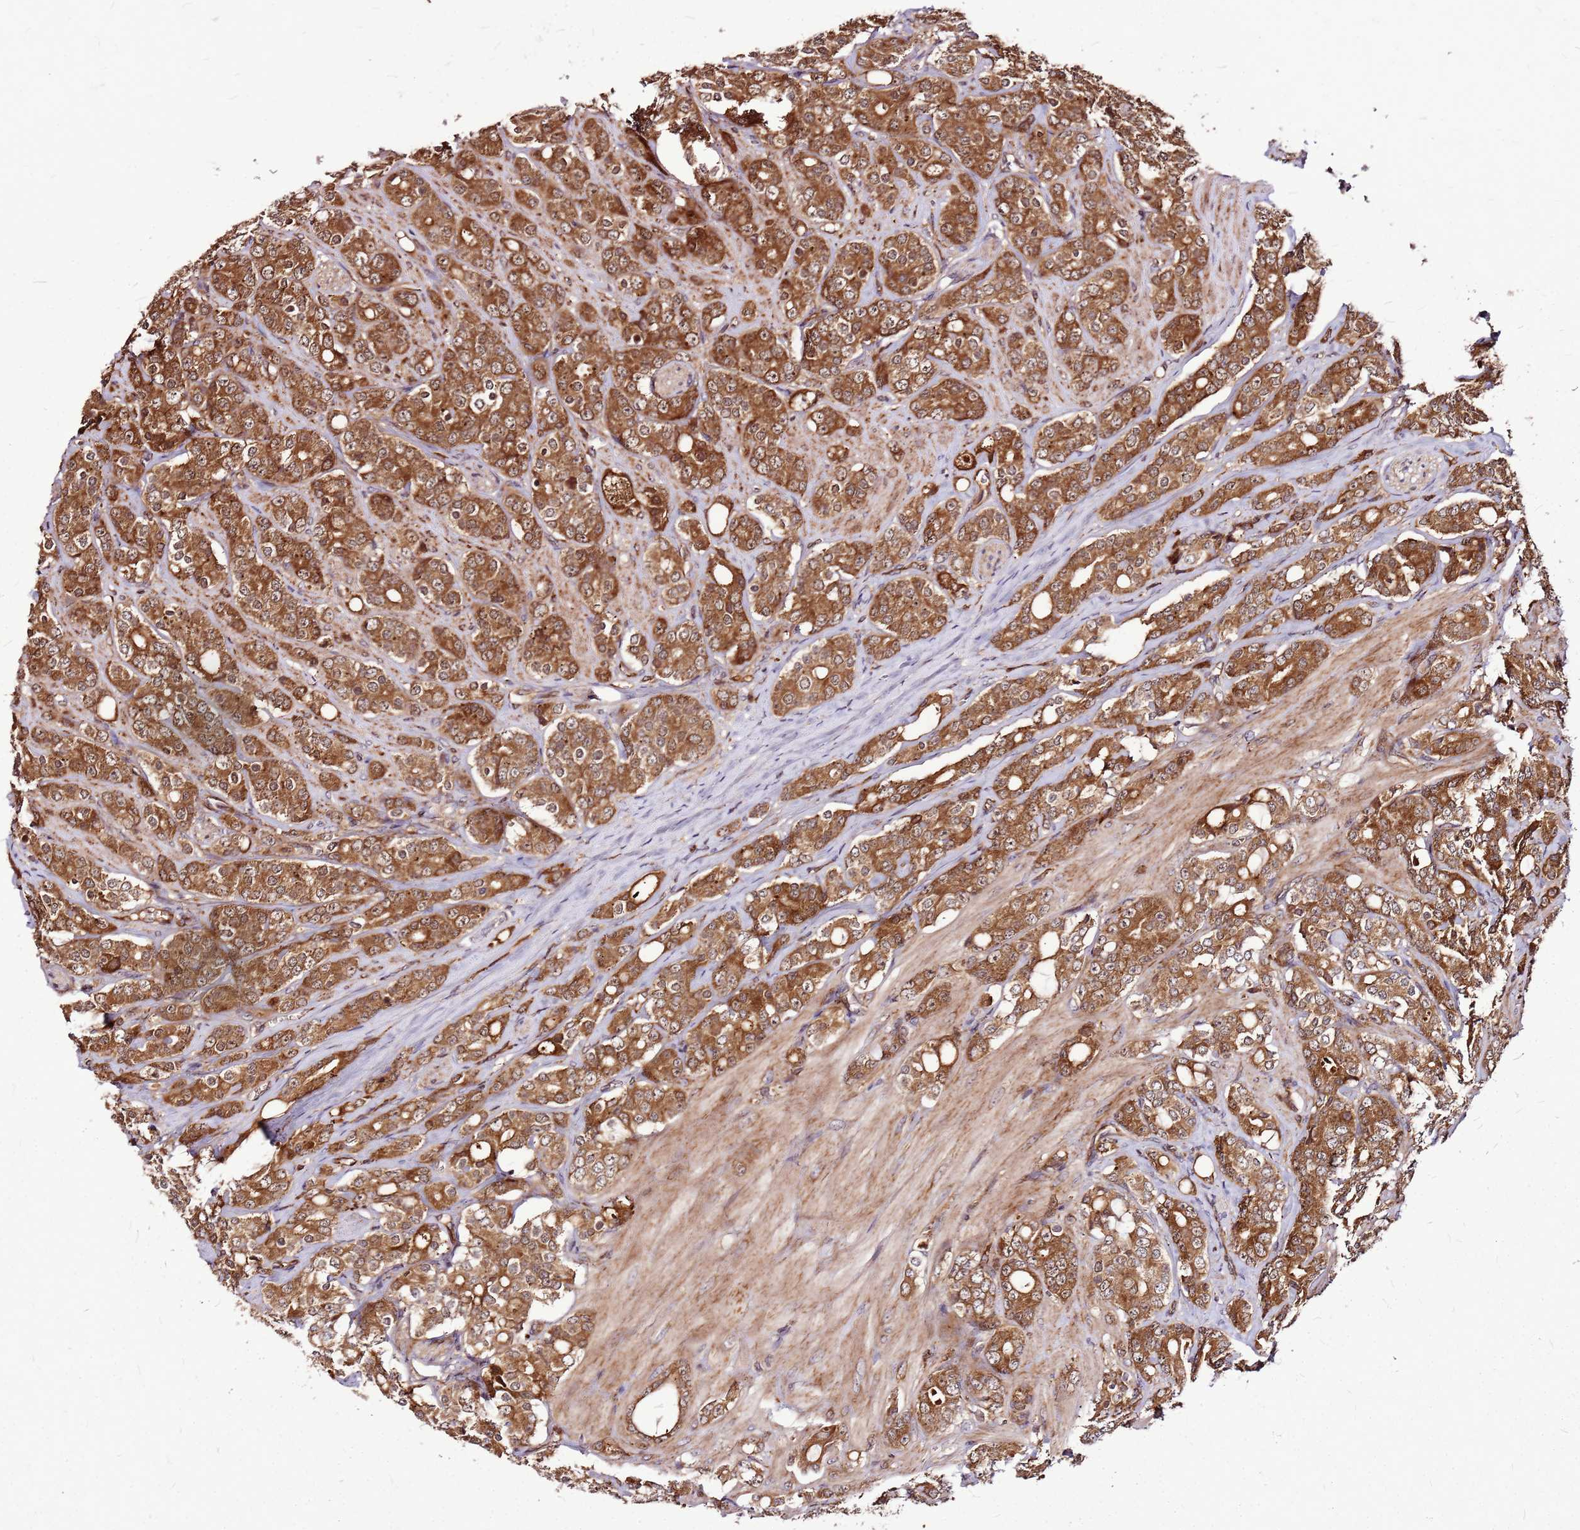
{"staining": {"intensity": "strong", "quantity": ">75%", "location": "cytoplasmic/membranous"}, "tissue": "prostate cancer", "cell_type": "Tumor cells", "image_type": "cancer", "snomed": [{"axis": "morphology", "description": "Adenocarcinoma, High grade"}, {"axis": "topography", "description": "Prostate"}], "caption": "Protein staining by immunohistochemistry displays strong cytoplasmic/membranous positivity in approximately >75% of tumor cells in adenocarcinoma (high-grade) (prostate). (brown staining indicates protein expression, while blue staining denotes nuclei).", "gene": "LYPLAL1", "patient": {"sex": "male", "age": 62}}